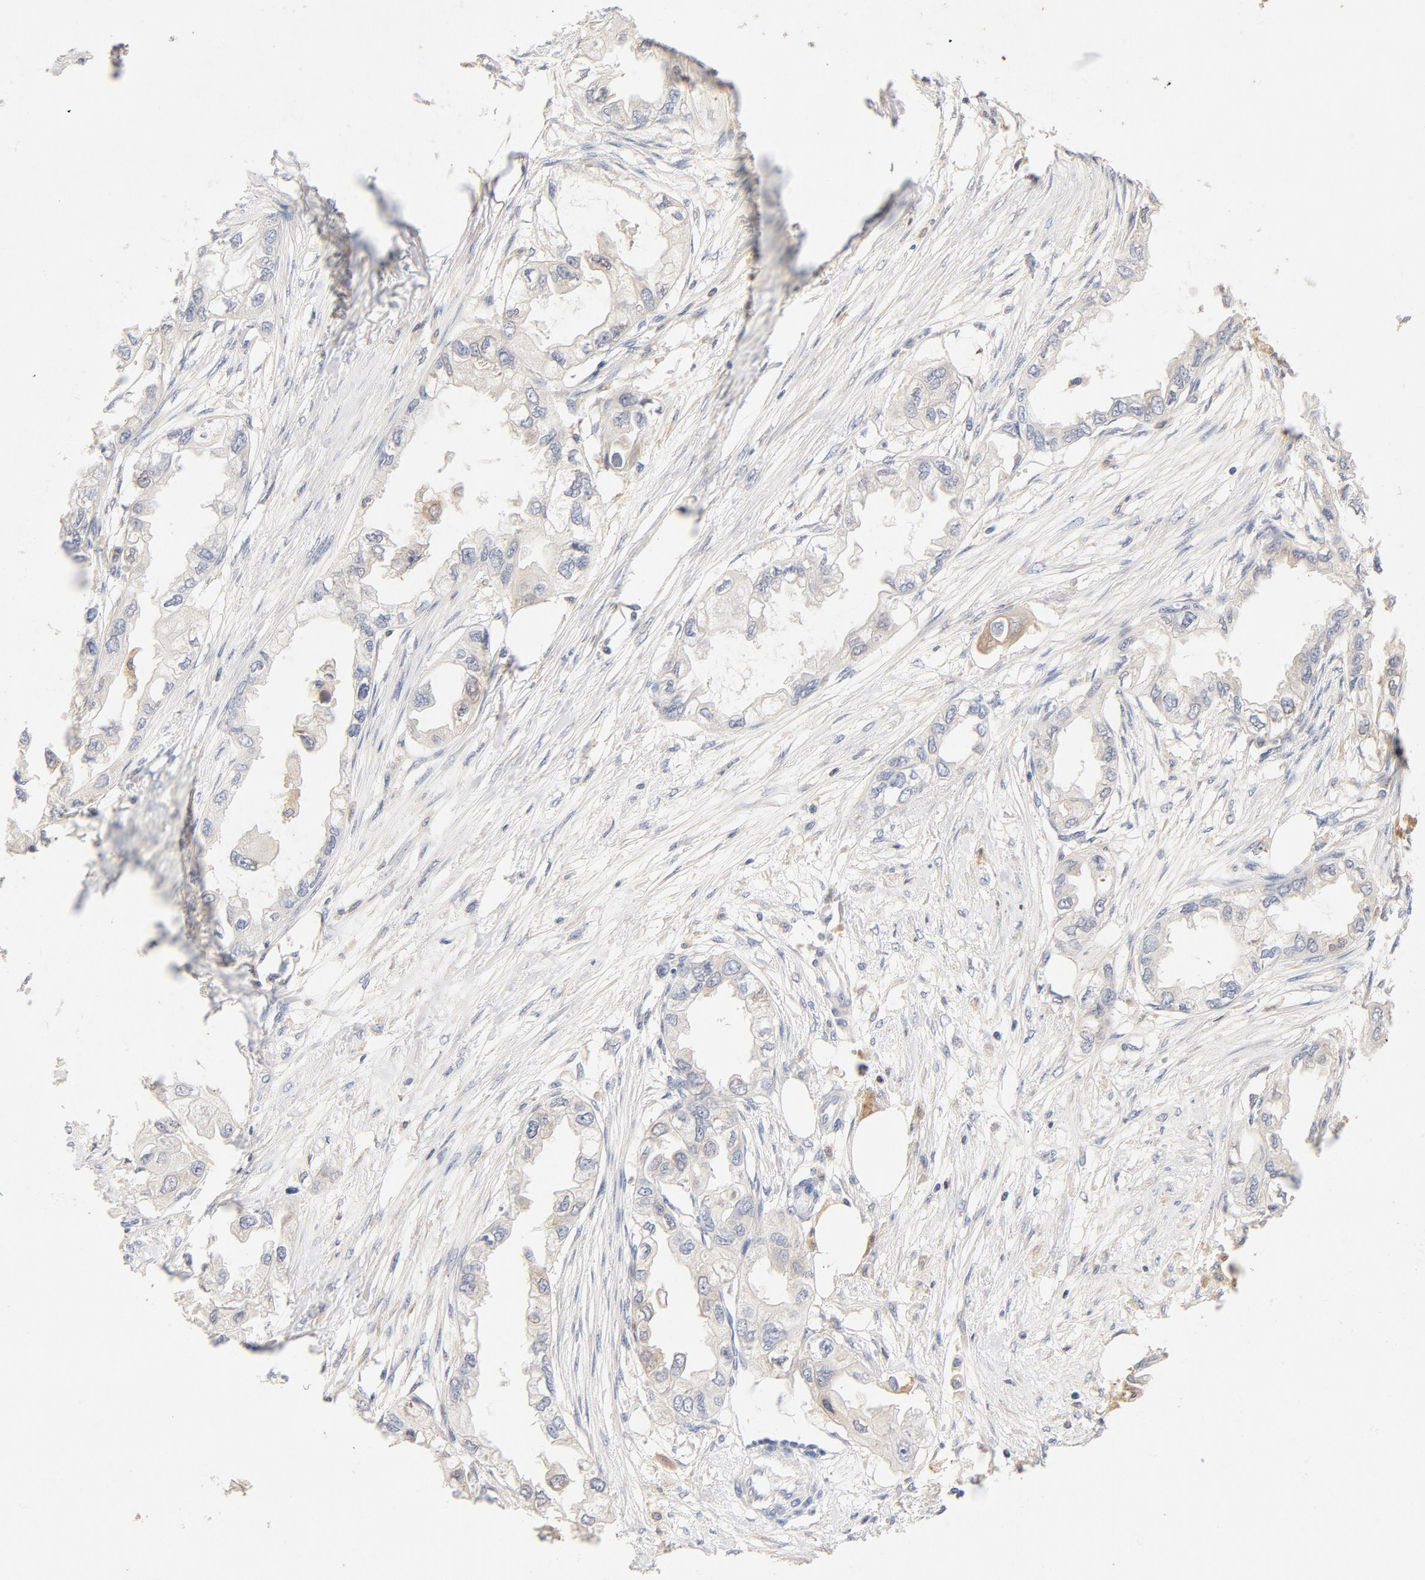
{"staining": {"intensity": "negative", "quantity": "none", "location": "none"}, "tissue": "endometrial cancer", "cell_type": "Tumor cells", "image_type": "cancer", "snomed": [{"axis": "morphology", "description": "Adenocarcinoma, NOS"}, {"axis": "topography", "description": "Endometrium"}], "caption": "High magnification brightfield microscopy of endometrial cancer stained with DAB (brown) and counterstained with hematoxylin (blue): tumor cells show no significant positivity.", "gene": "STAT1", "patient": {"sex": "female", "age": 67}}